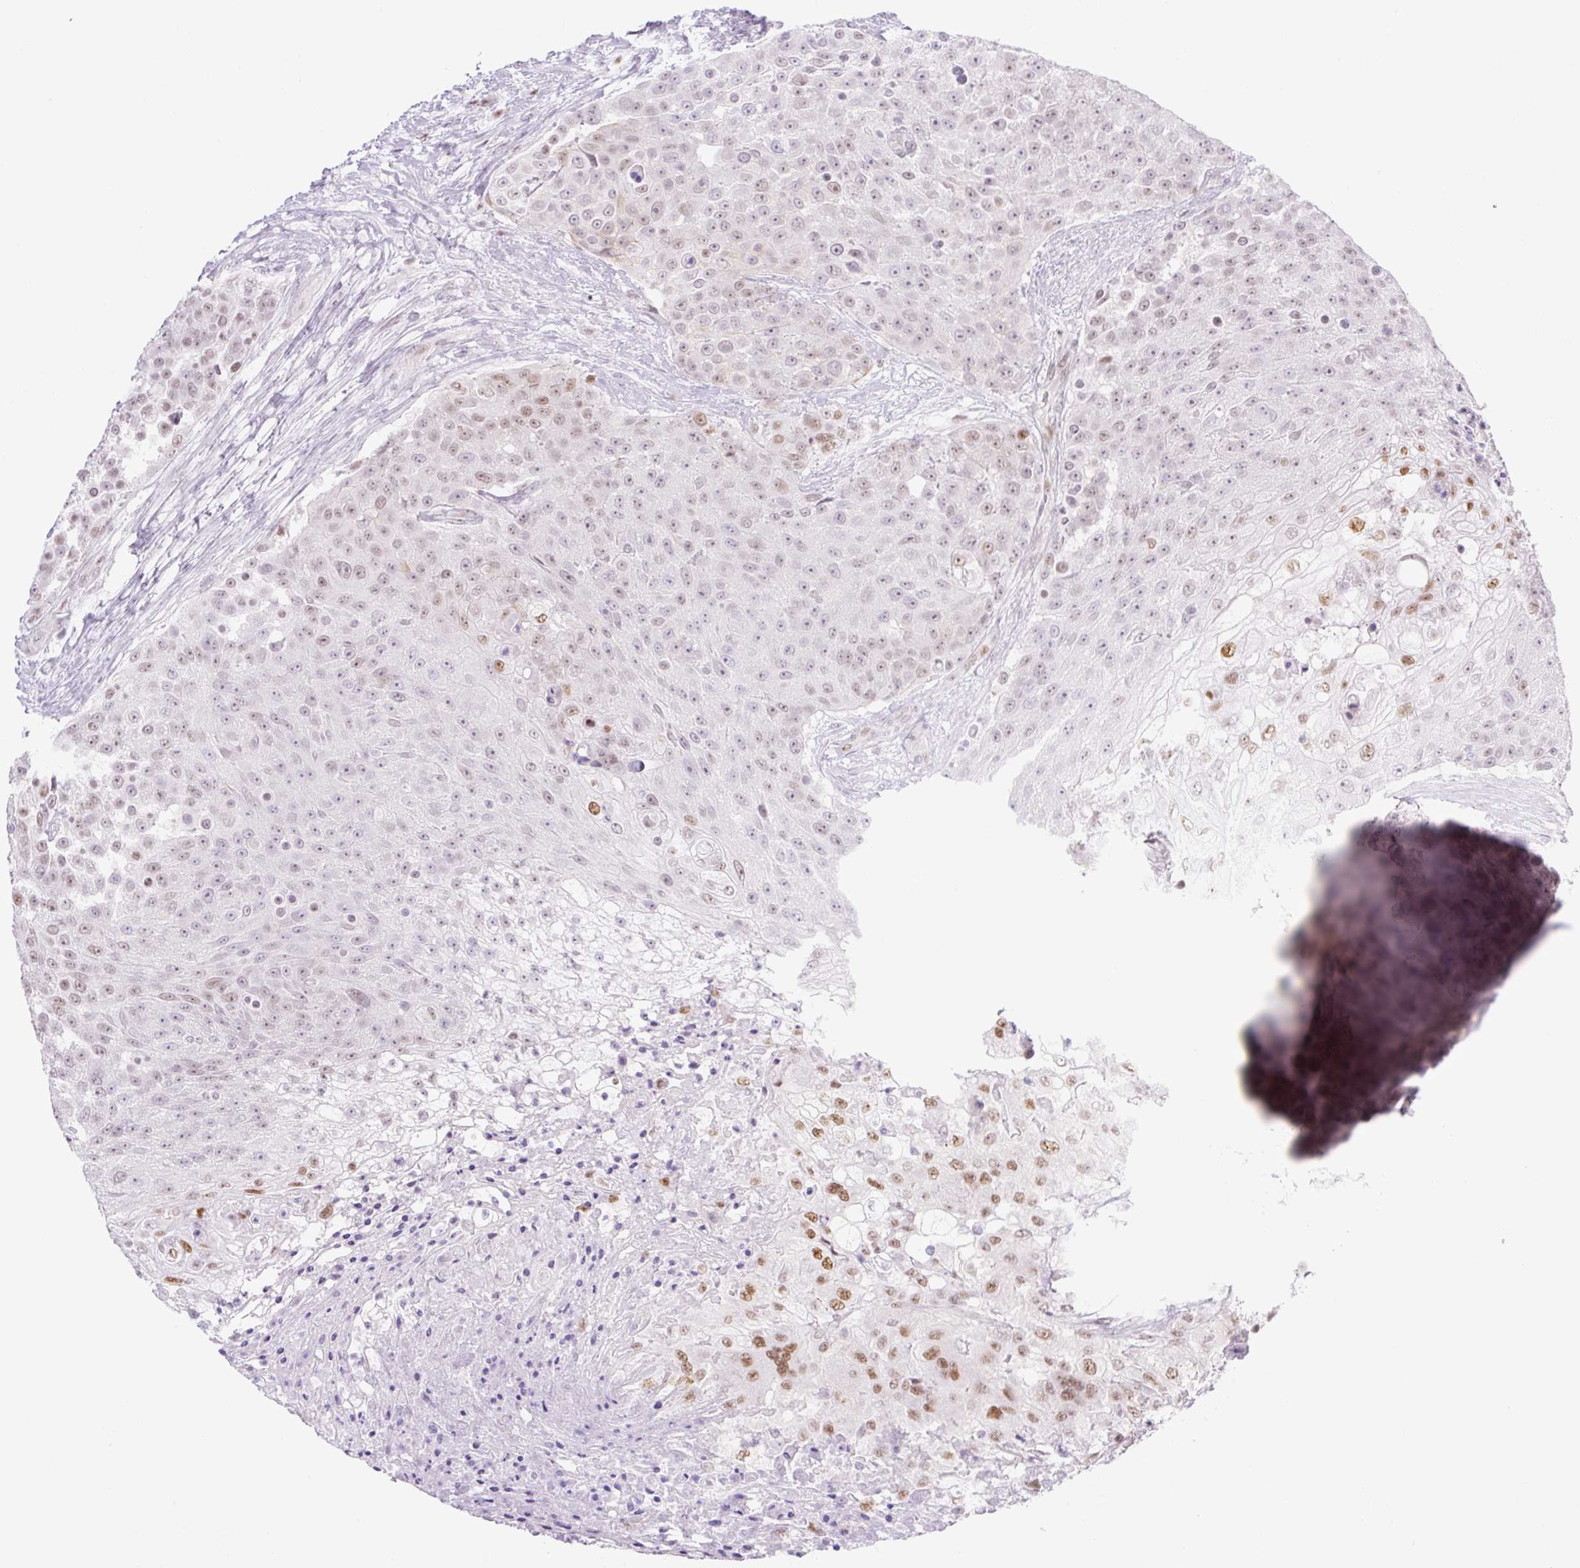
{"staining": {"intensity": "weak", "quantity": "25%-75%", "location": "nuclear"}, "tissue": "urothelial cancer", "cell_type": "Tumor cells", "image_type": "cancer", "snomed": [{"axis": "morphology", "description": "Urothelial carcinoma, High grade"}, {"axis": "topography", "description": "Urinary bladder"}], "caption": "A brown stain highlights weak nuclear staining of a protein in urothelial cancer tumor cells.", "gene": "TLE3", "patient": {"sex": "female", "age": 63}}